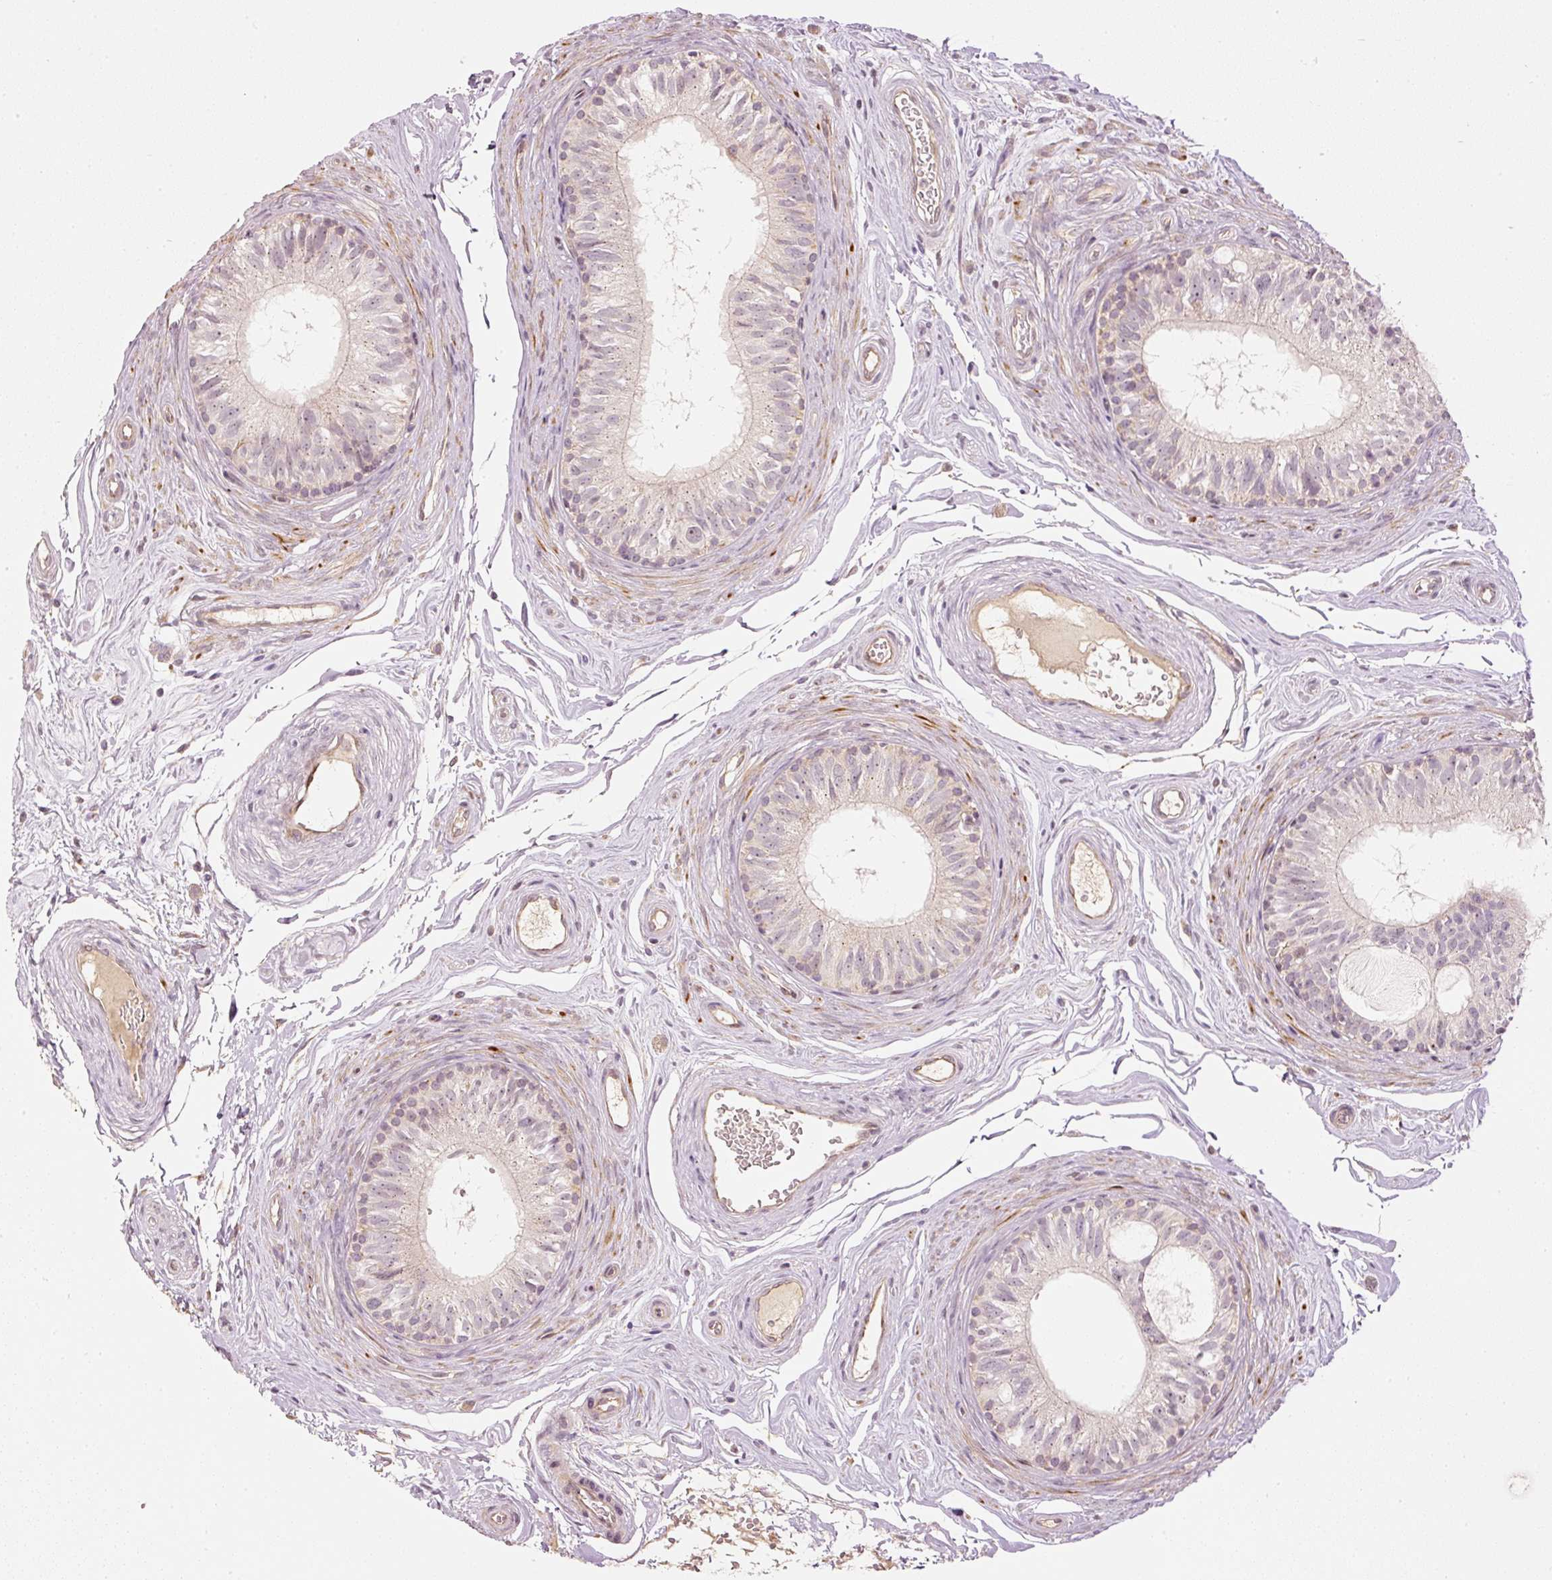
{"staining": {"intensity": "negative", "quantity": "none", "location": "none"}, "tissue": "epididymis", "cell_type": "Glandular cells", "image_type": "normal", "snomed": [{"axis": "morphology", "description": "Normal tissue, NOS"}, {"axis": "topography", "description": "Epididymis"}], "caption": "Immunohistochemistry (IHC) image of unremarkable epididymis: epididymis stained with DAB demonstrates no significant protein positivity in glandular cells. (Stains: DAB IHC with hematoxylin counter stain, Microscopy: brightfield microscopy at high magnification).", "gene": "CDC20B", "patient": {"sex": "male", "age": 45}}